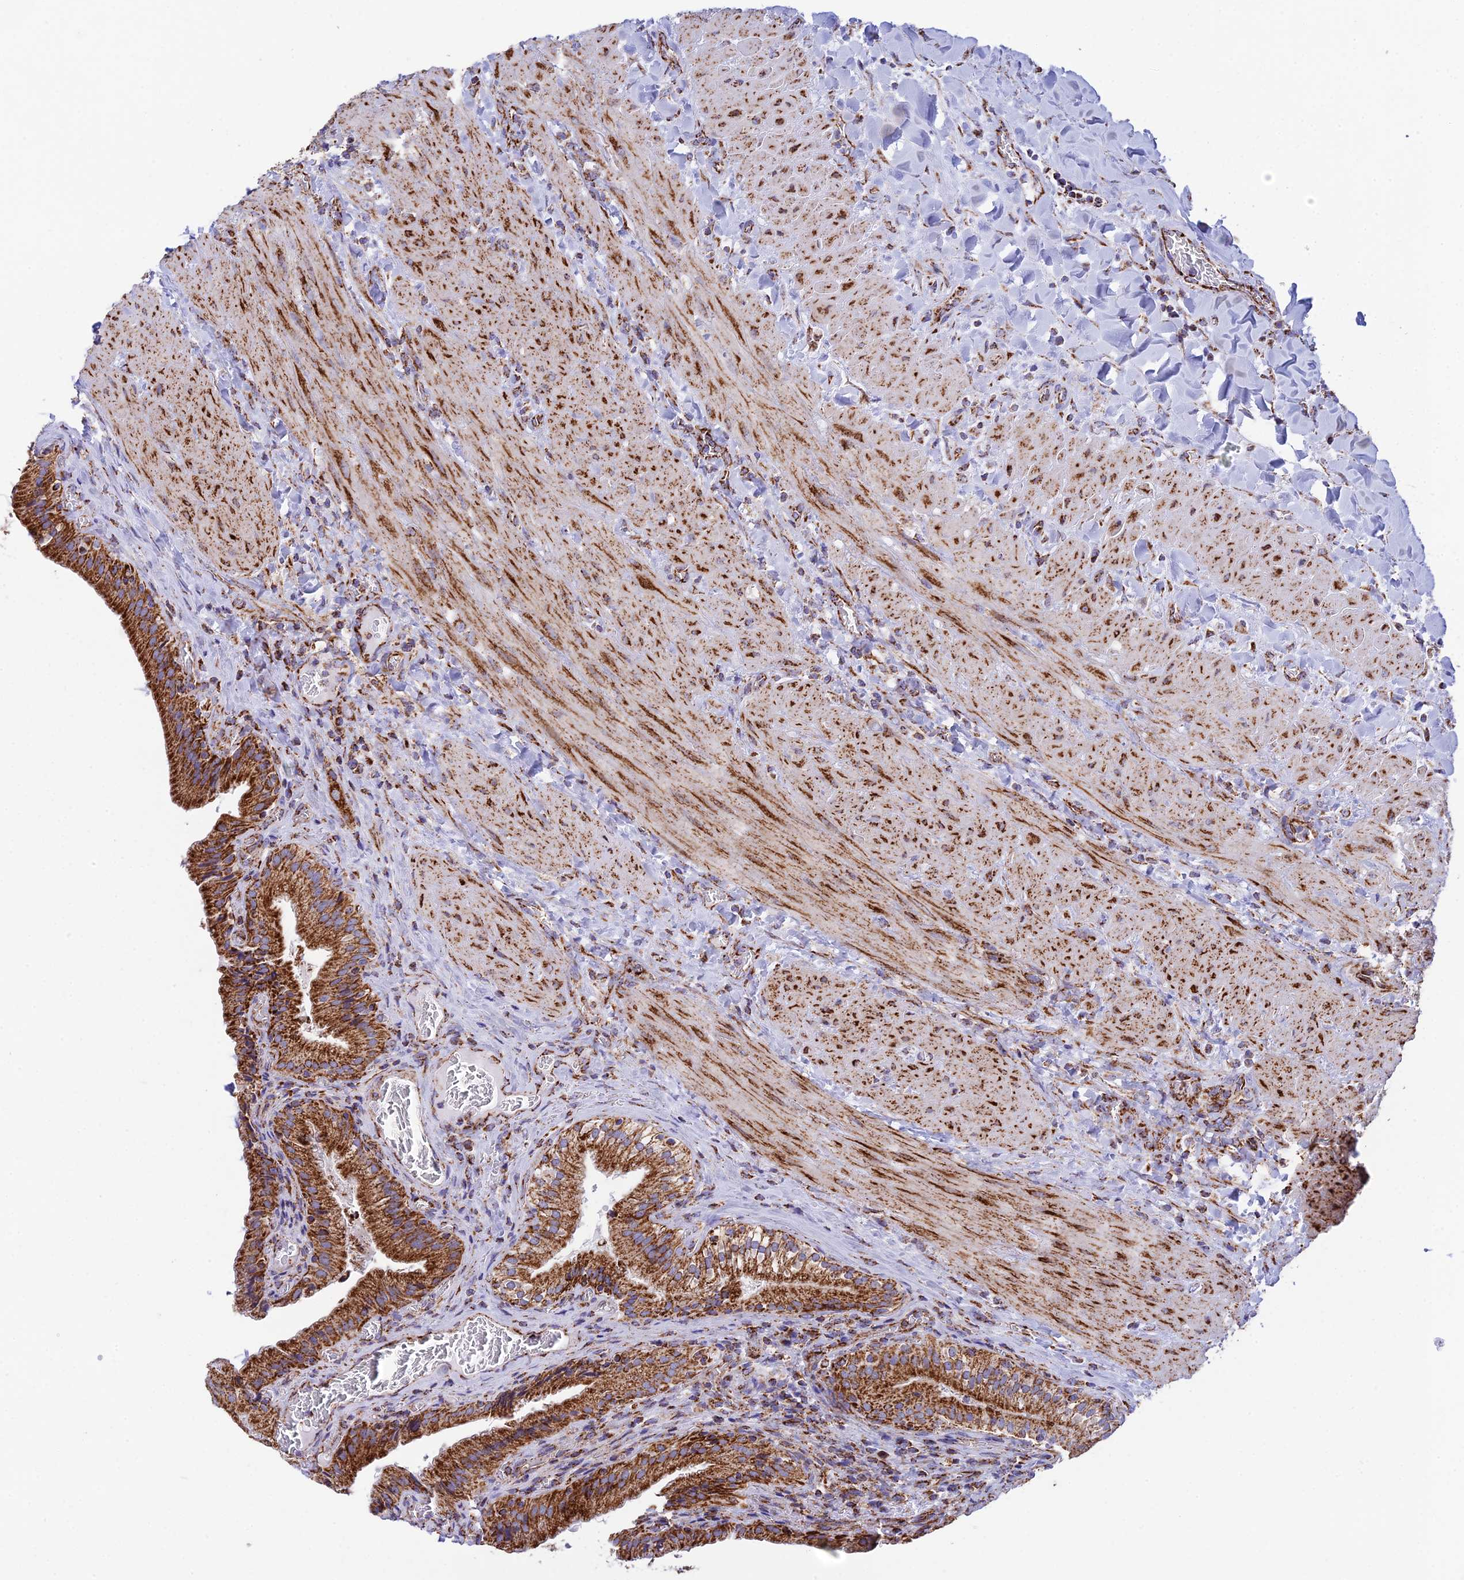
{"staining": {"intensity": "strong", "quantity": ">75%", "location": "cytoplasmic/membranous"}, "tissue": "gallbladder", "cell_type": "Glandular cells", "image_type": "normal", "snomed": [{"axis": "morphology", "description": "Normal tissue, NOS"}, {"axis": "topography", "description": "Gallbladder"}], "caption": "Gallbladder stained with DAB (3,3'-diaminobenzidine) immunohistochemistry exhibits high levels of strong cytoplasmic/membranous expression in about >75% of glandular cells. The protein of interest is shown in brown color, while the nuclei are stained blue.", "gene": "CHCHD3", "patient": {"sex": "male", "age": 24}}